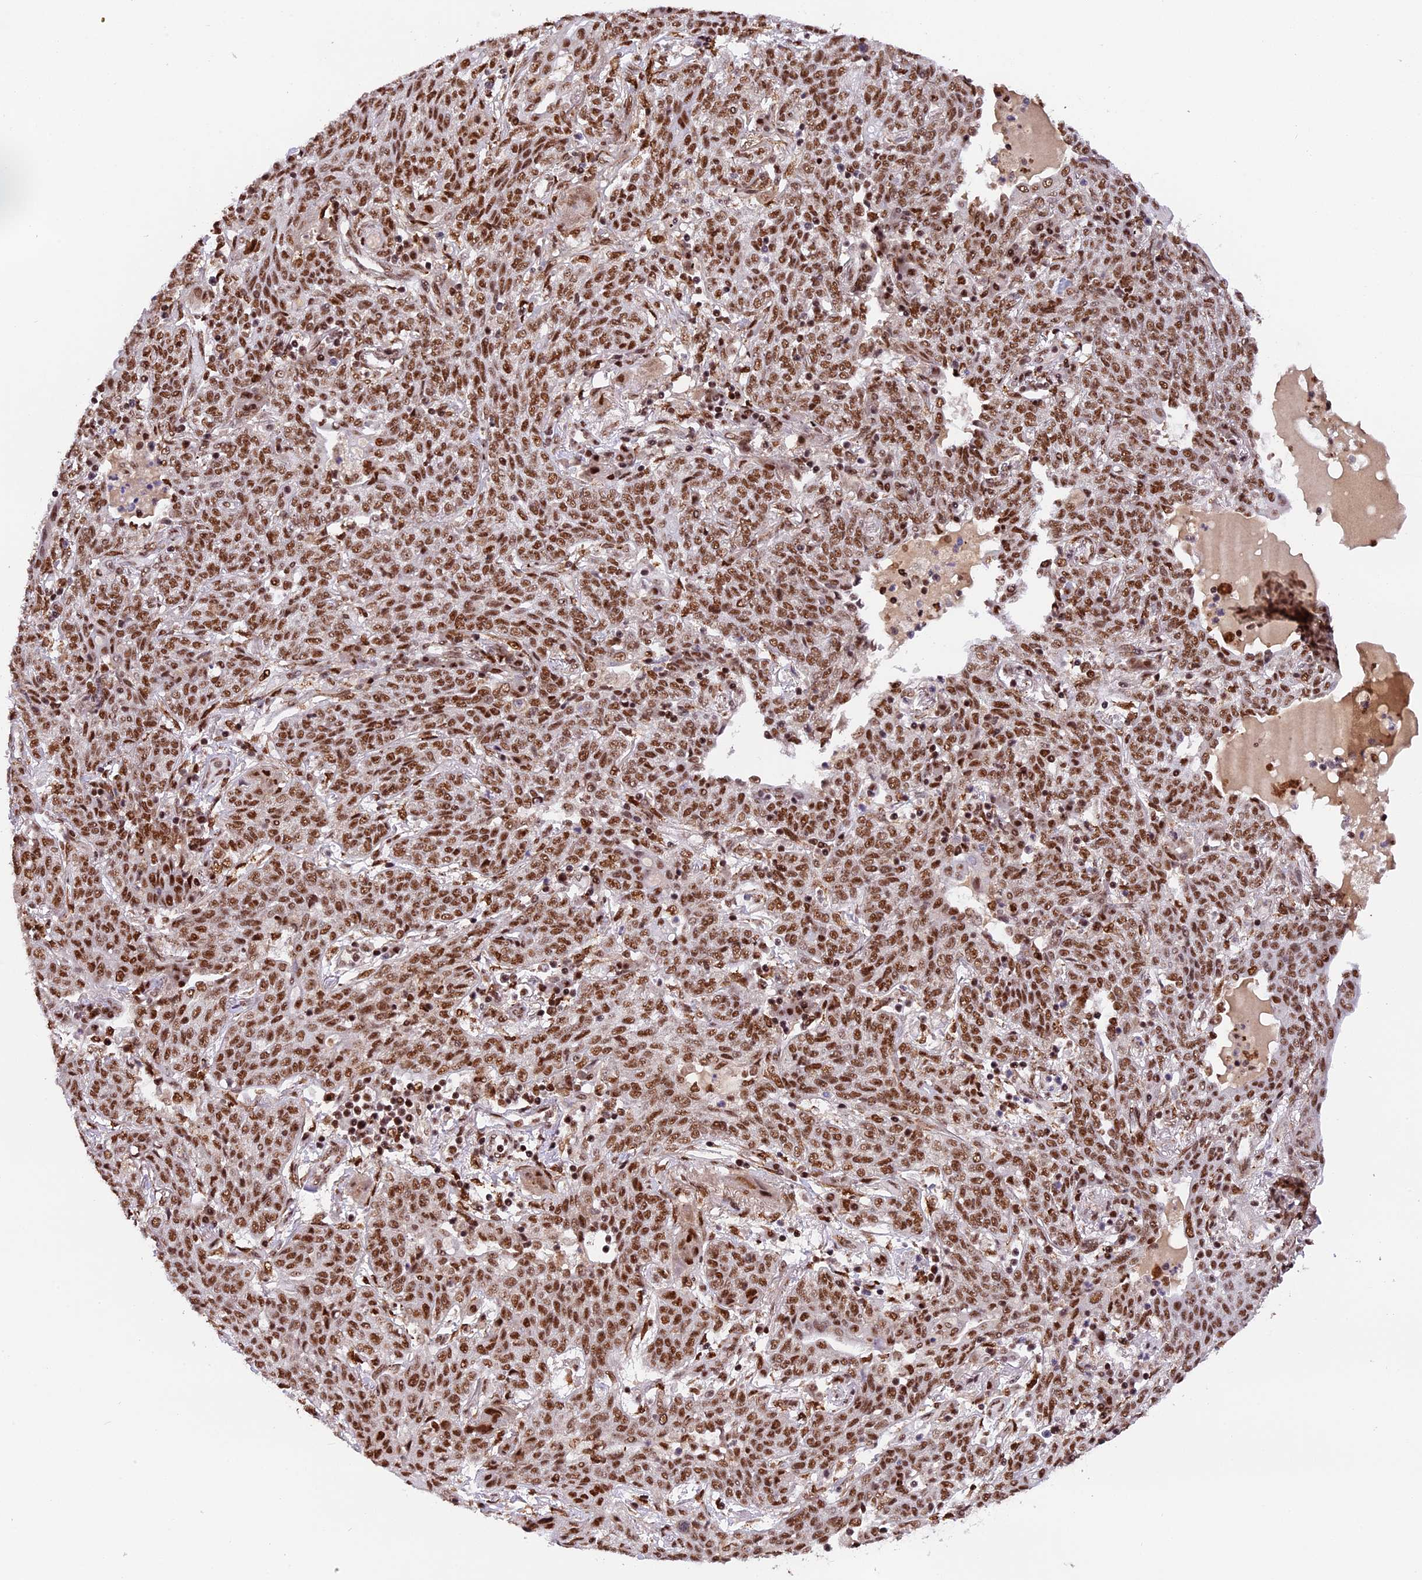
{"staining": {"intensity": "moderate", "quantity": ">75%", "location": "nuclear"}, "tissue": "lung cancer", "cell_type": "Tumor cells", "image_type": "cancer", "snomed": [{"axis": "morphology", "description": "Squamous cell carcinoma, NOS"}, {"axis": "topography", "description": "Lung"}], "caption": "Human squamous cell carcinoma (lung) stained with a protein marker shows moderate staining in tumor cells.", "gene": "RAMAC", "patient": {"sex": "female", "age": 70}}